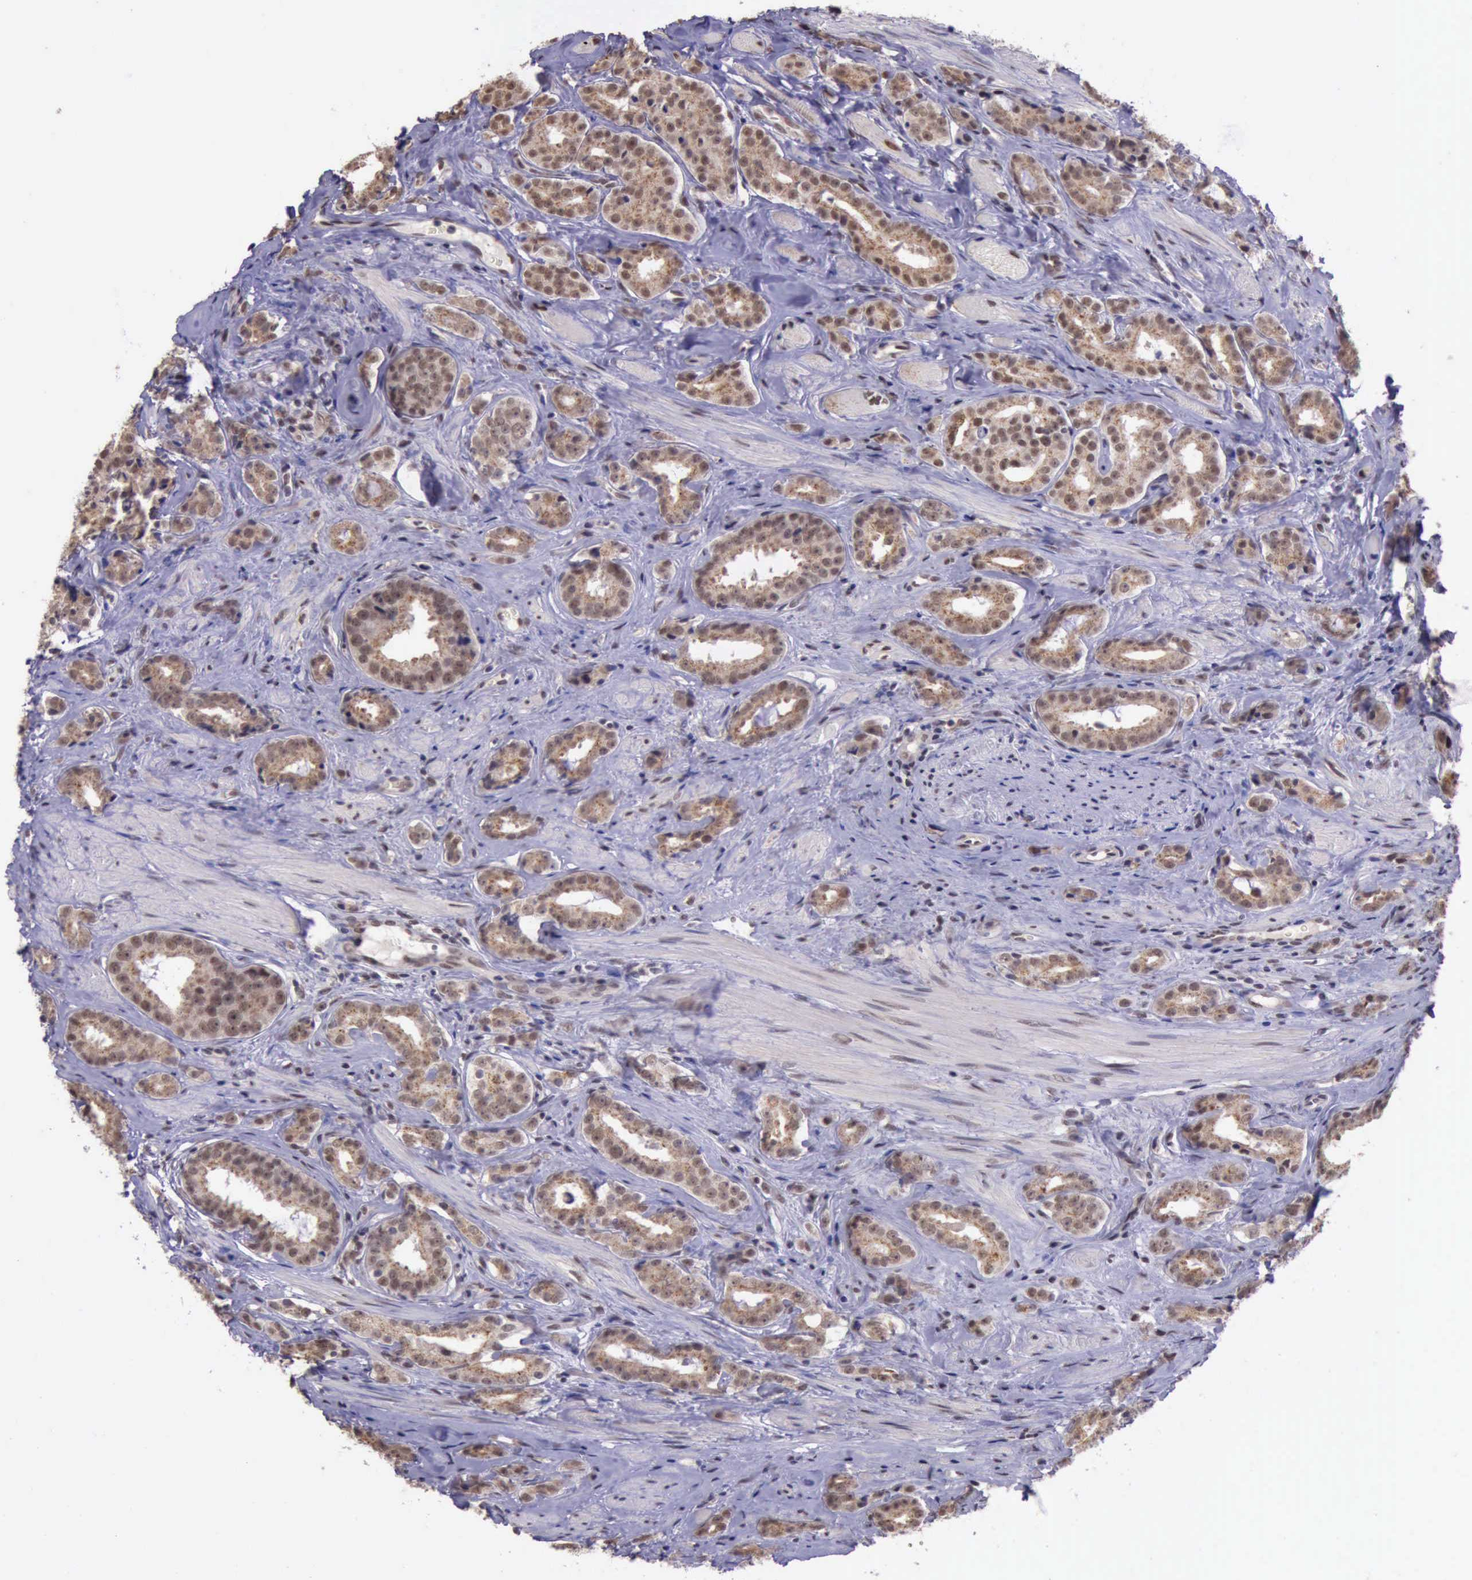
{"staining": {"intensity": "moderate", "quantity": ">75%", "location": "cytoplasmic/membranous,nuclear"}, "tissue": "prostate cancer", "cell_type": "Tumor cells", "image_type": "cancer", "snomed": [{"axis": "morphology", "description": "Adenocarcinoma, Medium grade"}, {"axis": "topography", "description": "Prostate"}], "caption": "Prostate cancer (adenocarcinoma (medium-grade)) stained with a protein marker reveals moderate staining in tumor cells.", "gene": "PRPF39", "patient": {"sex": "male", "age": 53}}